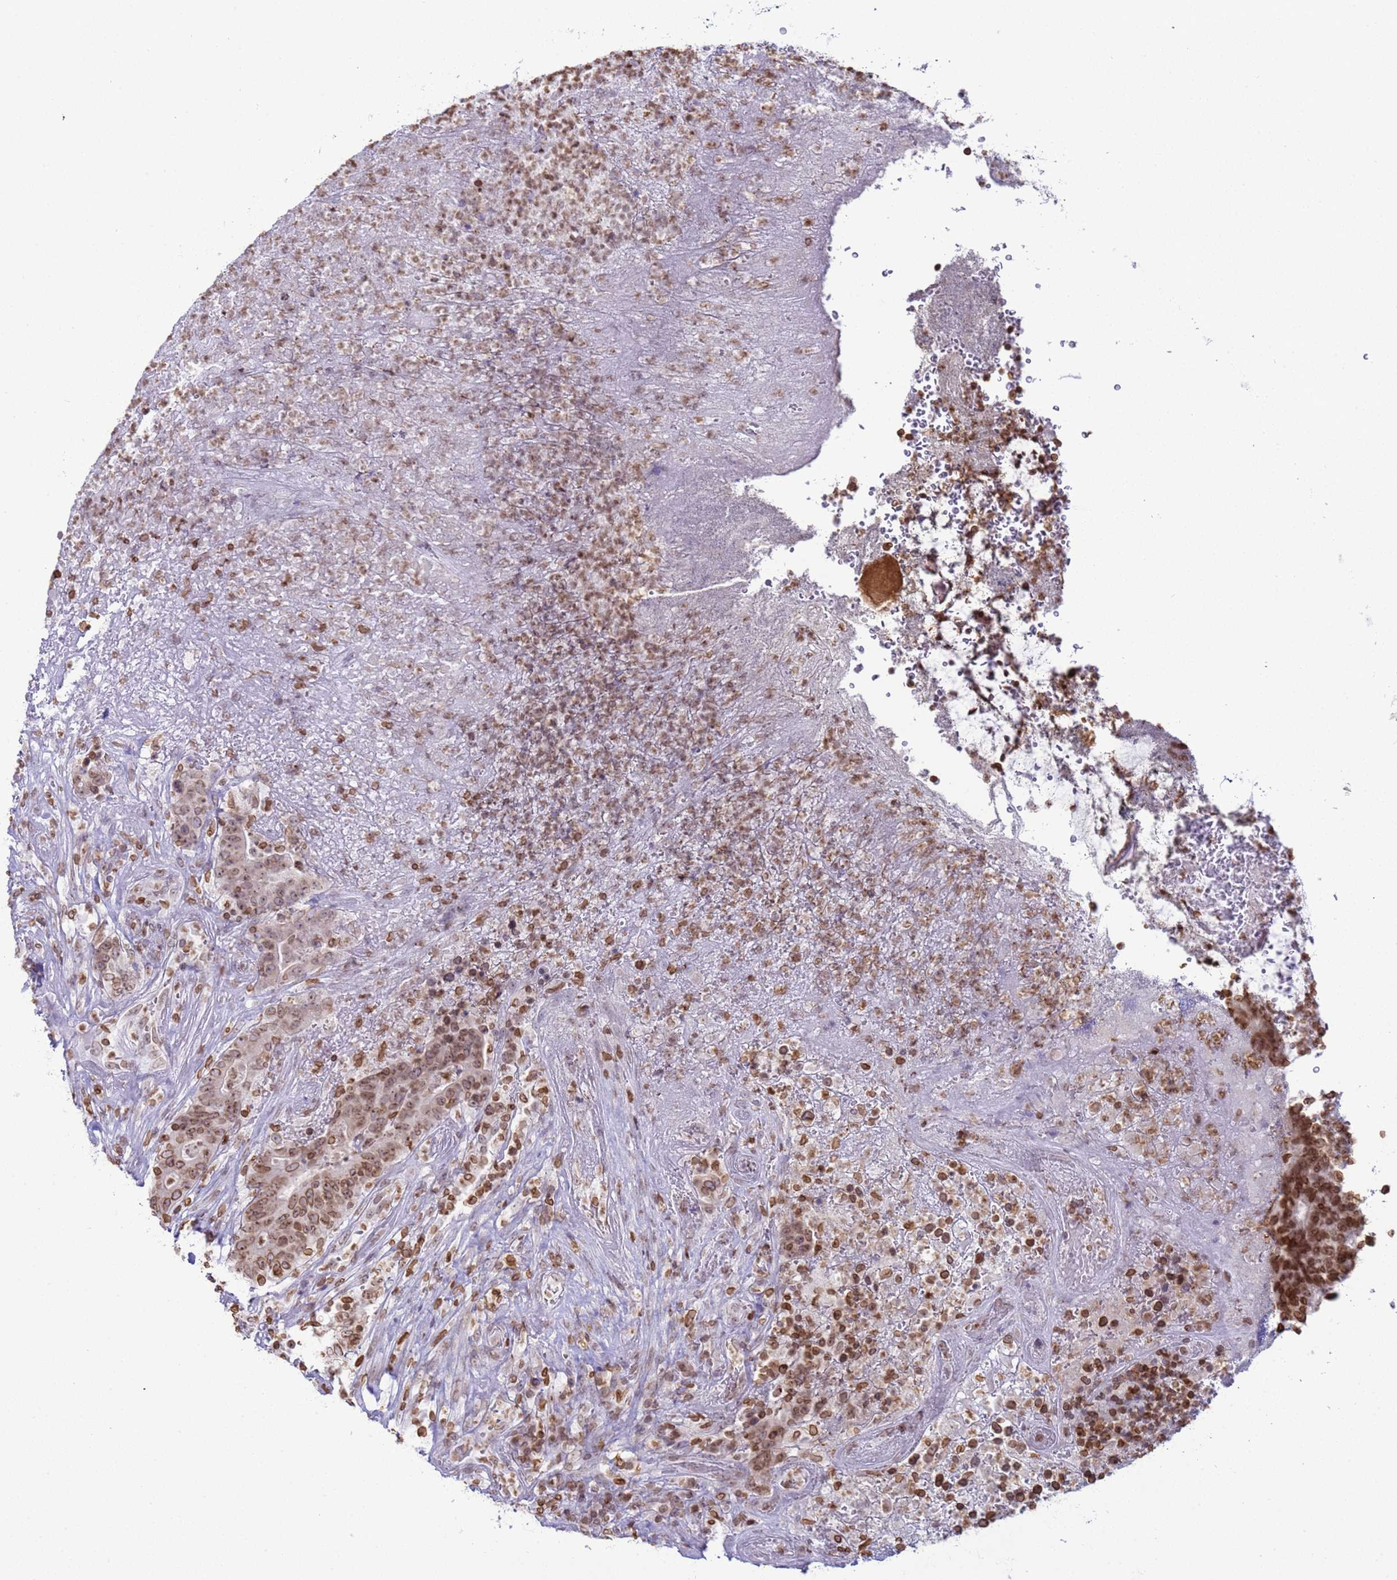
{"staining": {"intensity": "moderate", "quantity": ">75%", "location": "cytoplasmic/membranous,nuclear"}, "tissue": "colorectal cancer", "cell_type": "Tumor cells", "image_type": "cancer", "snomed": [{"axis": "morphology", "description": "Adenocarcinoma, NOS"}, {"axis": "topography", "description": "Colon"}], "caption": "Protein expression analysis of colorectal cancer (adenocarcinoma) demonstrates moderate cytoplasmic/membranous and nuclear positivity in approximately >75% of tumor cells.", "gene": "DHX37", "patient": {"sex": "female", "age": 75}}